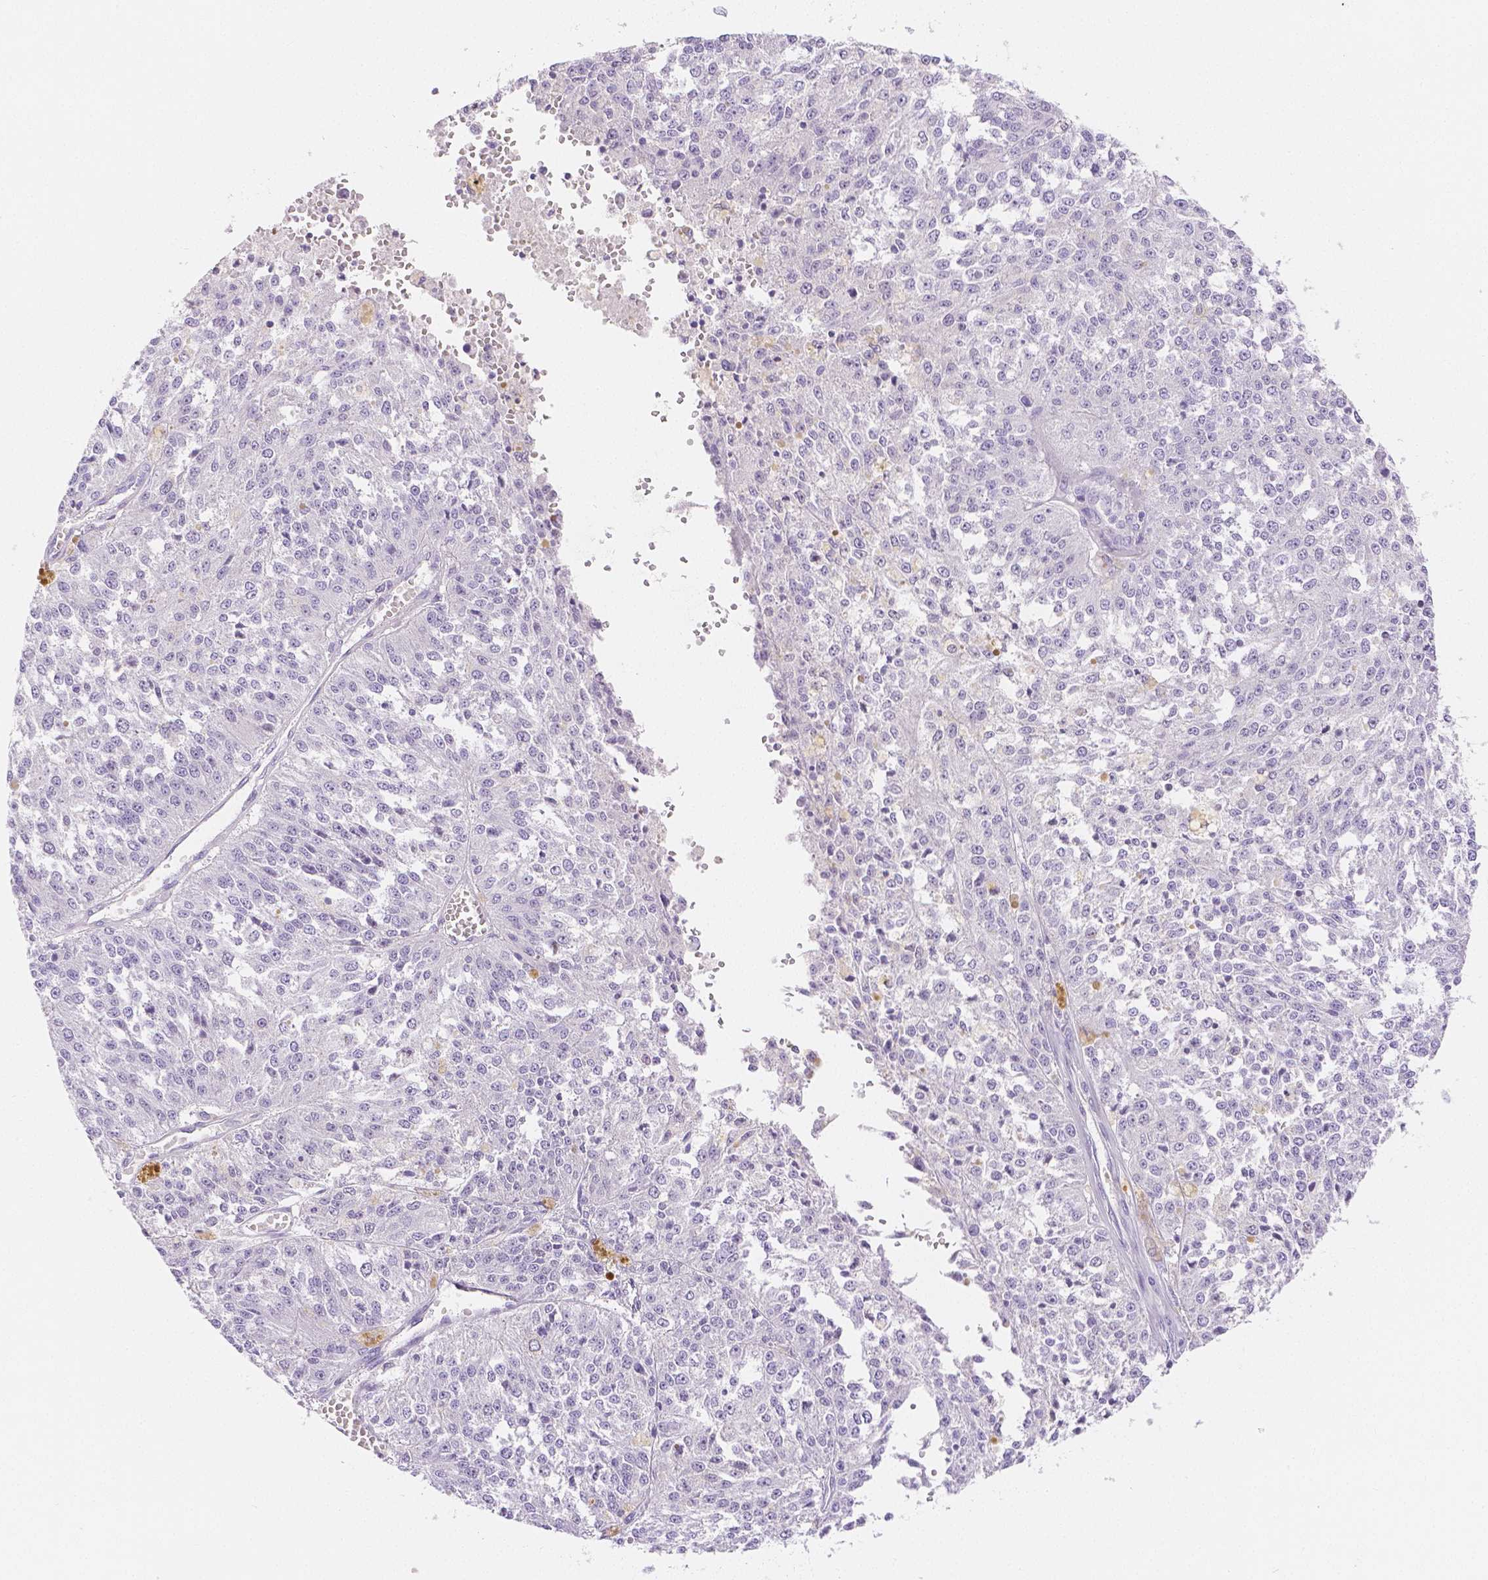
{"staining": {"intensity": "negative", "quantity": "none", "location": "none"}, "tissue": "melanoma", "cell_type": "Tumor cells", "image_type": "cancer", "snomed": [{"axis": "morphology", "description": "Malignant melanoma, Metastatic site"}, {"axis": "topography", "description": "Lymph node"}], "caption": "Tumor cells show no significant protein staining in melanoma.", "gene": "SLC27A5", "patient": {"sex": "female", "age": 64}}